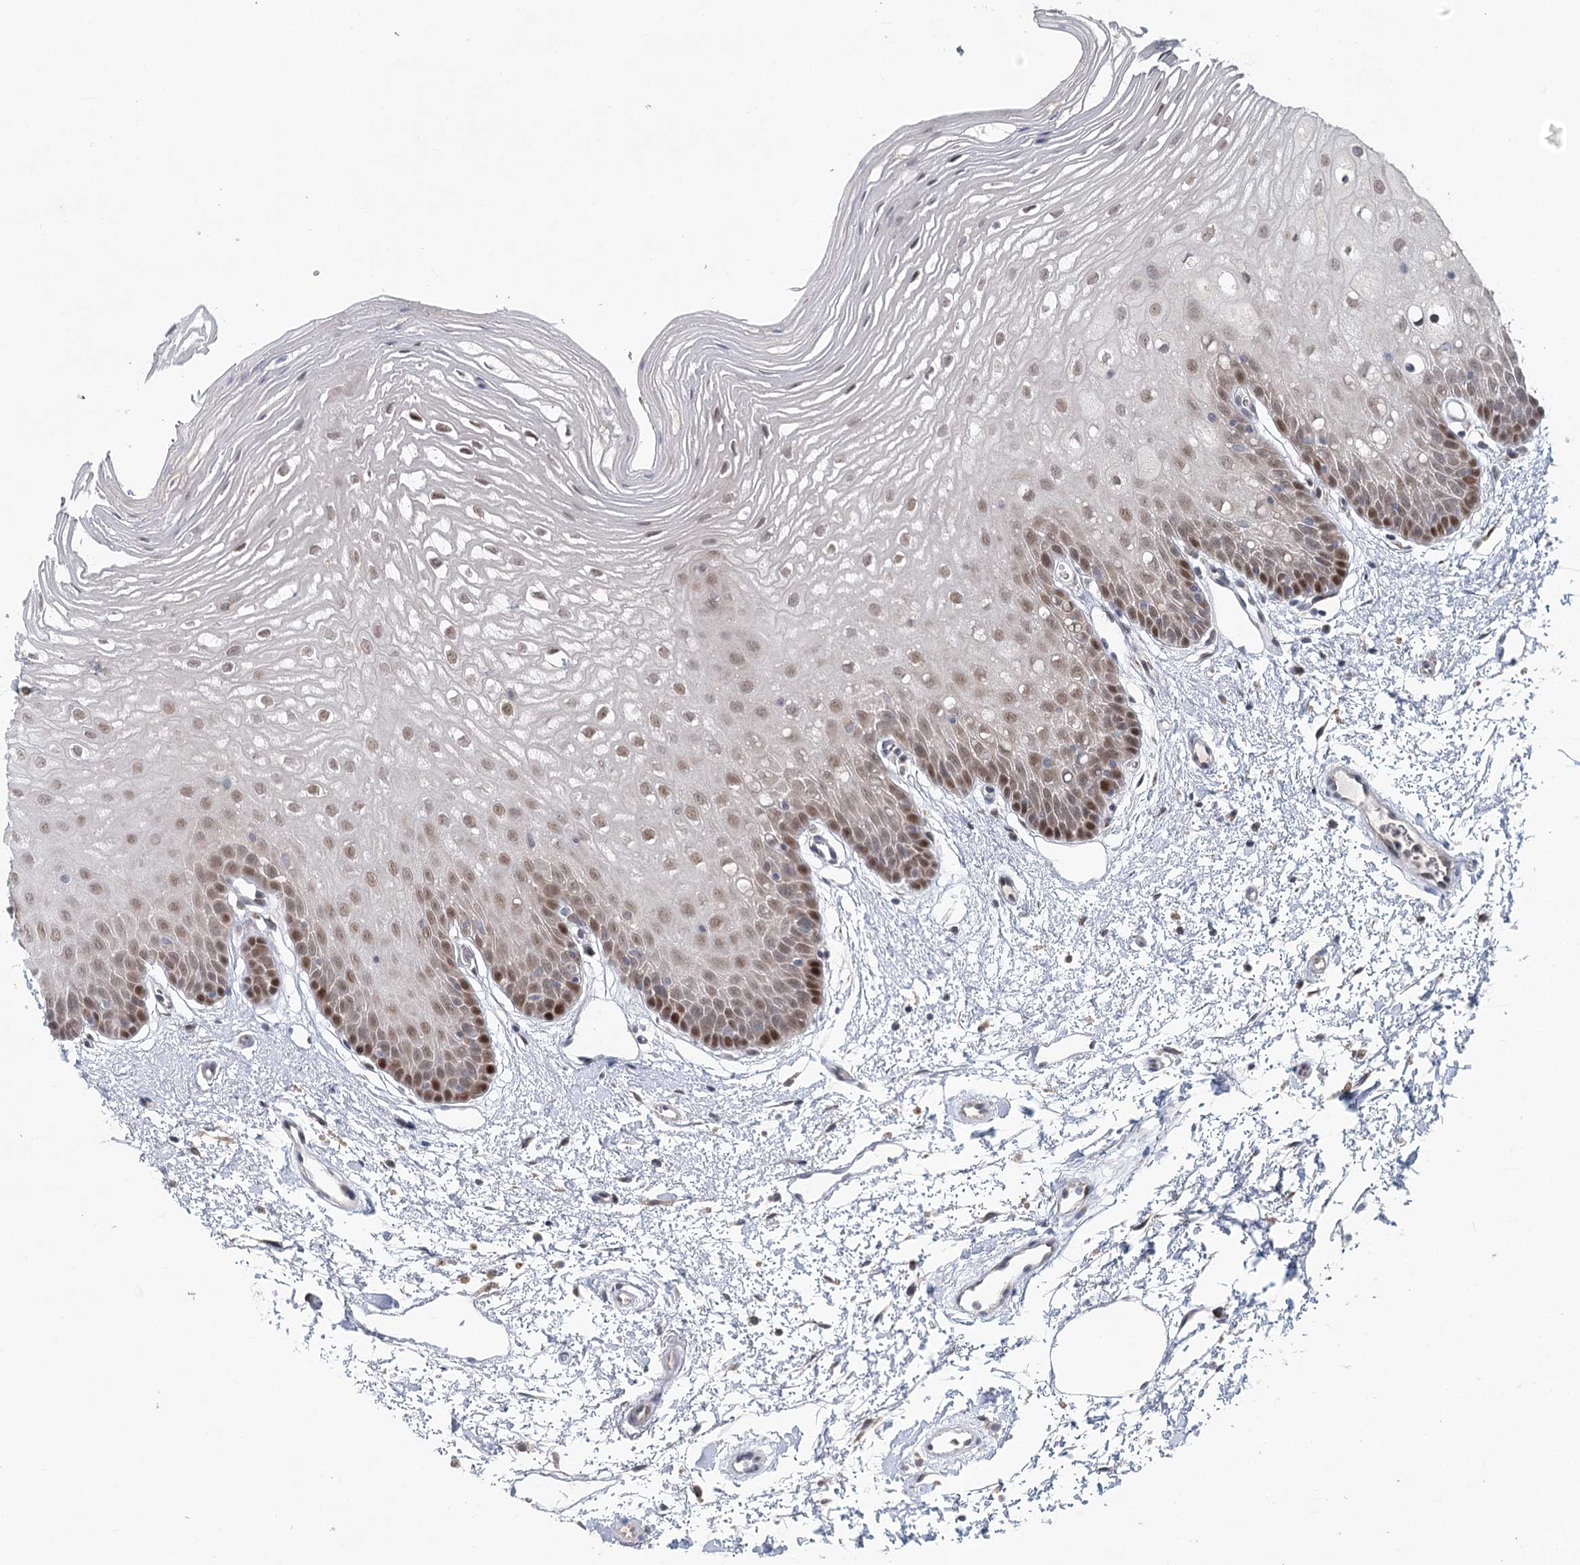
{"staining": {"intensity": "strong", "quantity": "25%-75%", "location": "nuclear"}, "tissue": "oral mucosa", "cell_type": "Squamous epithelial cells", "image_type": "normal", "snomed": [{"axis": "morphology", "description": "Normal tissue, NOS"}, {"axis": "topography", "description": "Oral tissue"}, {"axis": "topography", "description": "Tounge, NOS"}], "caption": "Strong nuclear expression is seen in approximately 25%-75% of squamous epithelial cells in normal oral mucosa. Using DAB (3,3'-diaminobenzidine) (brown) and hematoxylin (blue) stains, captured at high magnification using brightfield microscopy.", "gene": "ADK", "patient": {"sex": "female", "age": 73}}